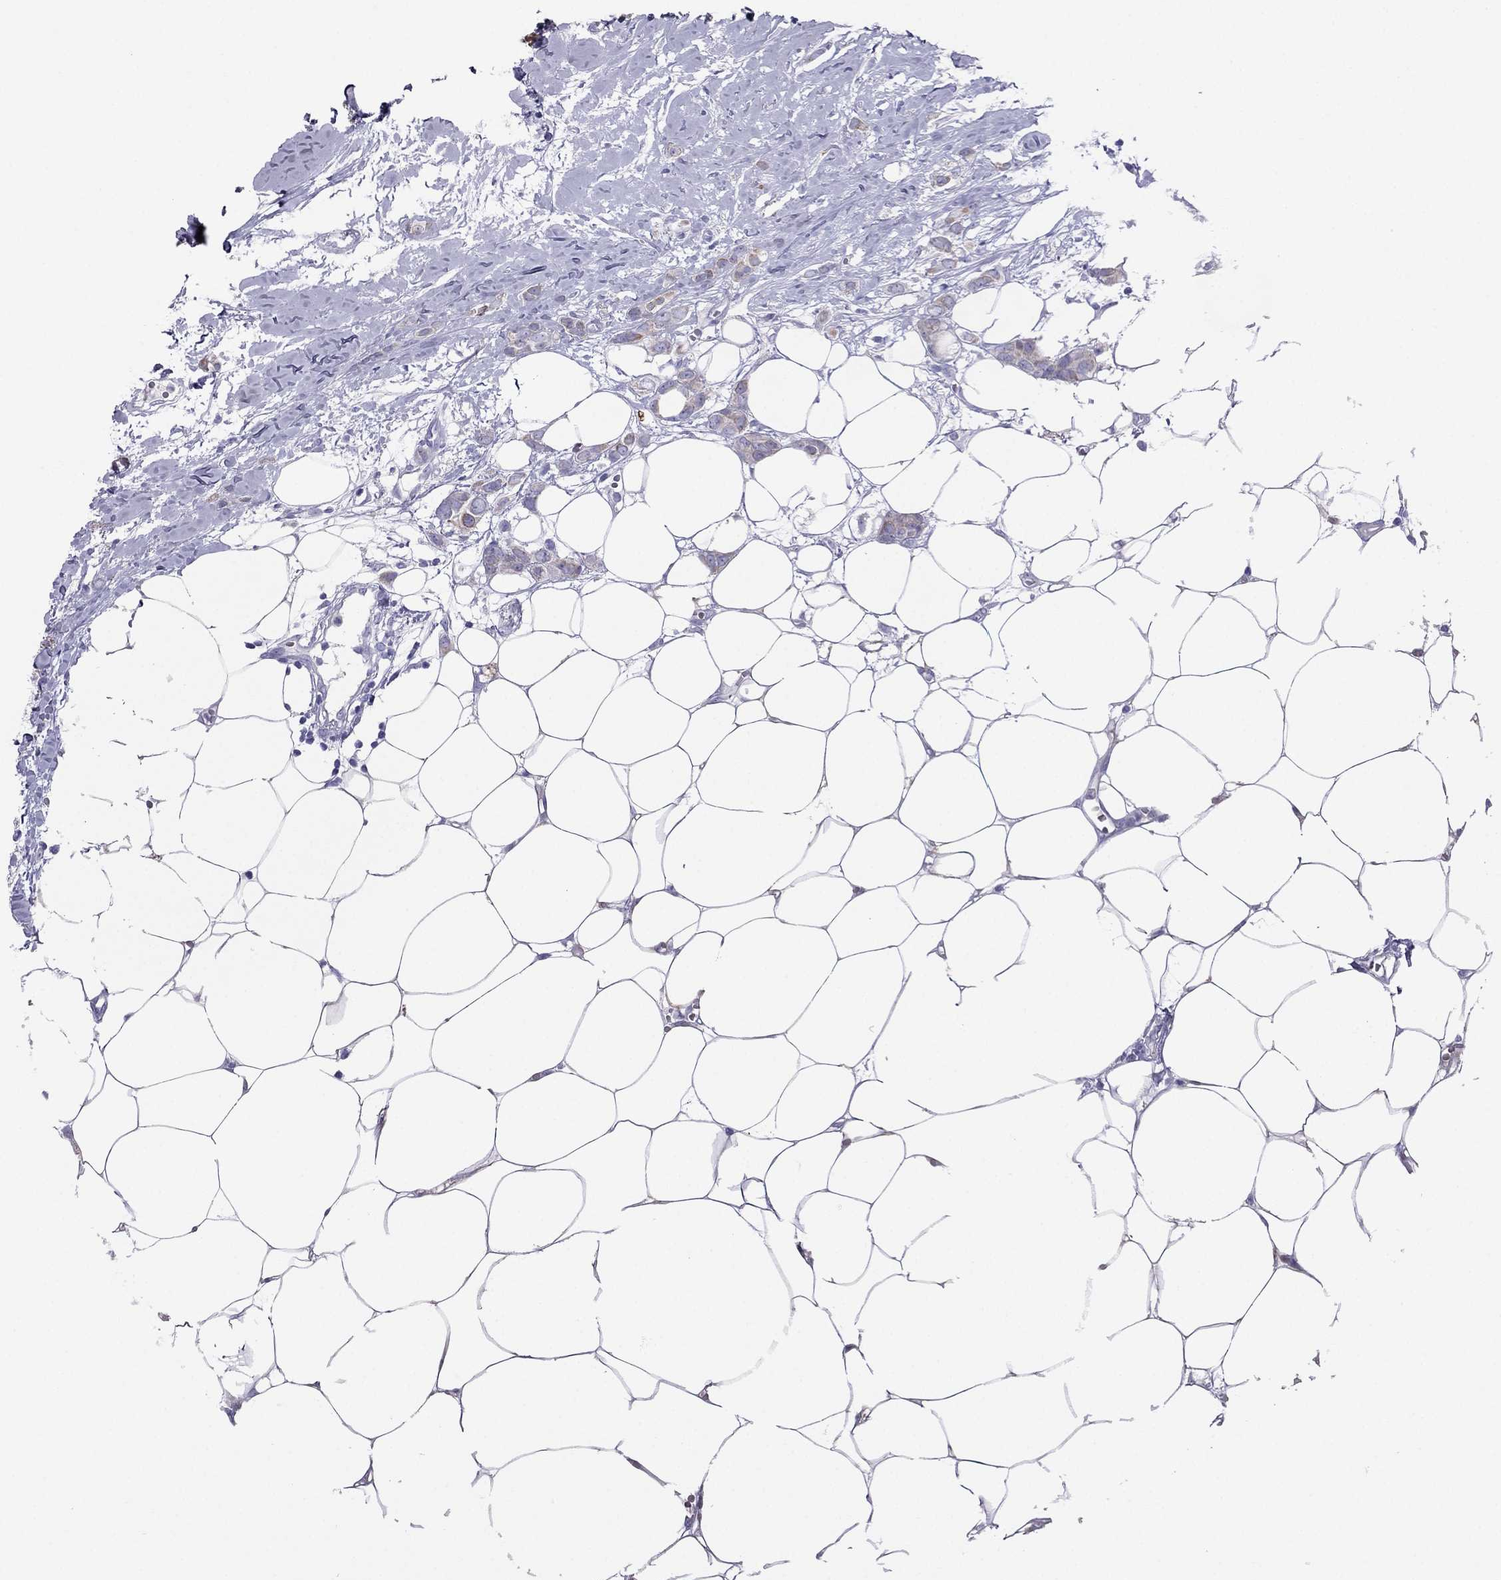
{"staining": {"intensity": "weak", "quantity": "<25%", "location": "cytoplasmic/membranous"}, "tissue": "breast cancer", "cell_type": "Tumor cells", "image_type": "cancer", "snomed": [{"axis": "morphology", "description": "Duct carcinoma"}, {"axis": "topography", "description": "Breast"}], "caption": "Immunohistochemistry image of neoplastic tissue: human breast cancer stained with DAB displays no significant protein positivity in tumor cells. (IHC, brightfield microscopy, high magnification).", "gene": "MAEL", "patient": {"sex": "female", "age": 85}}